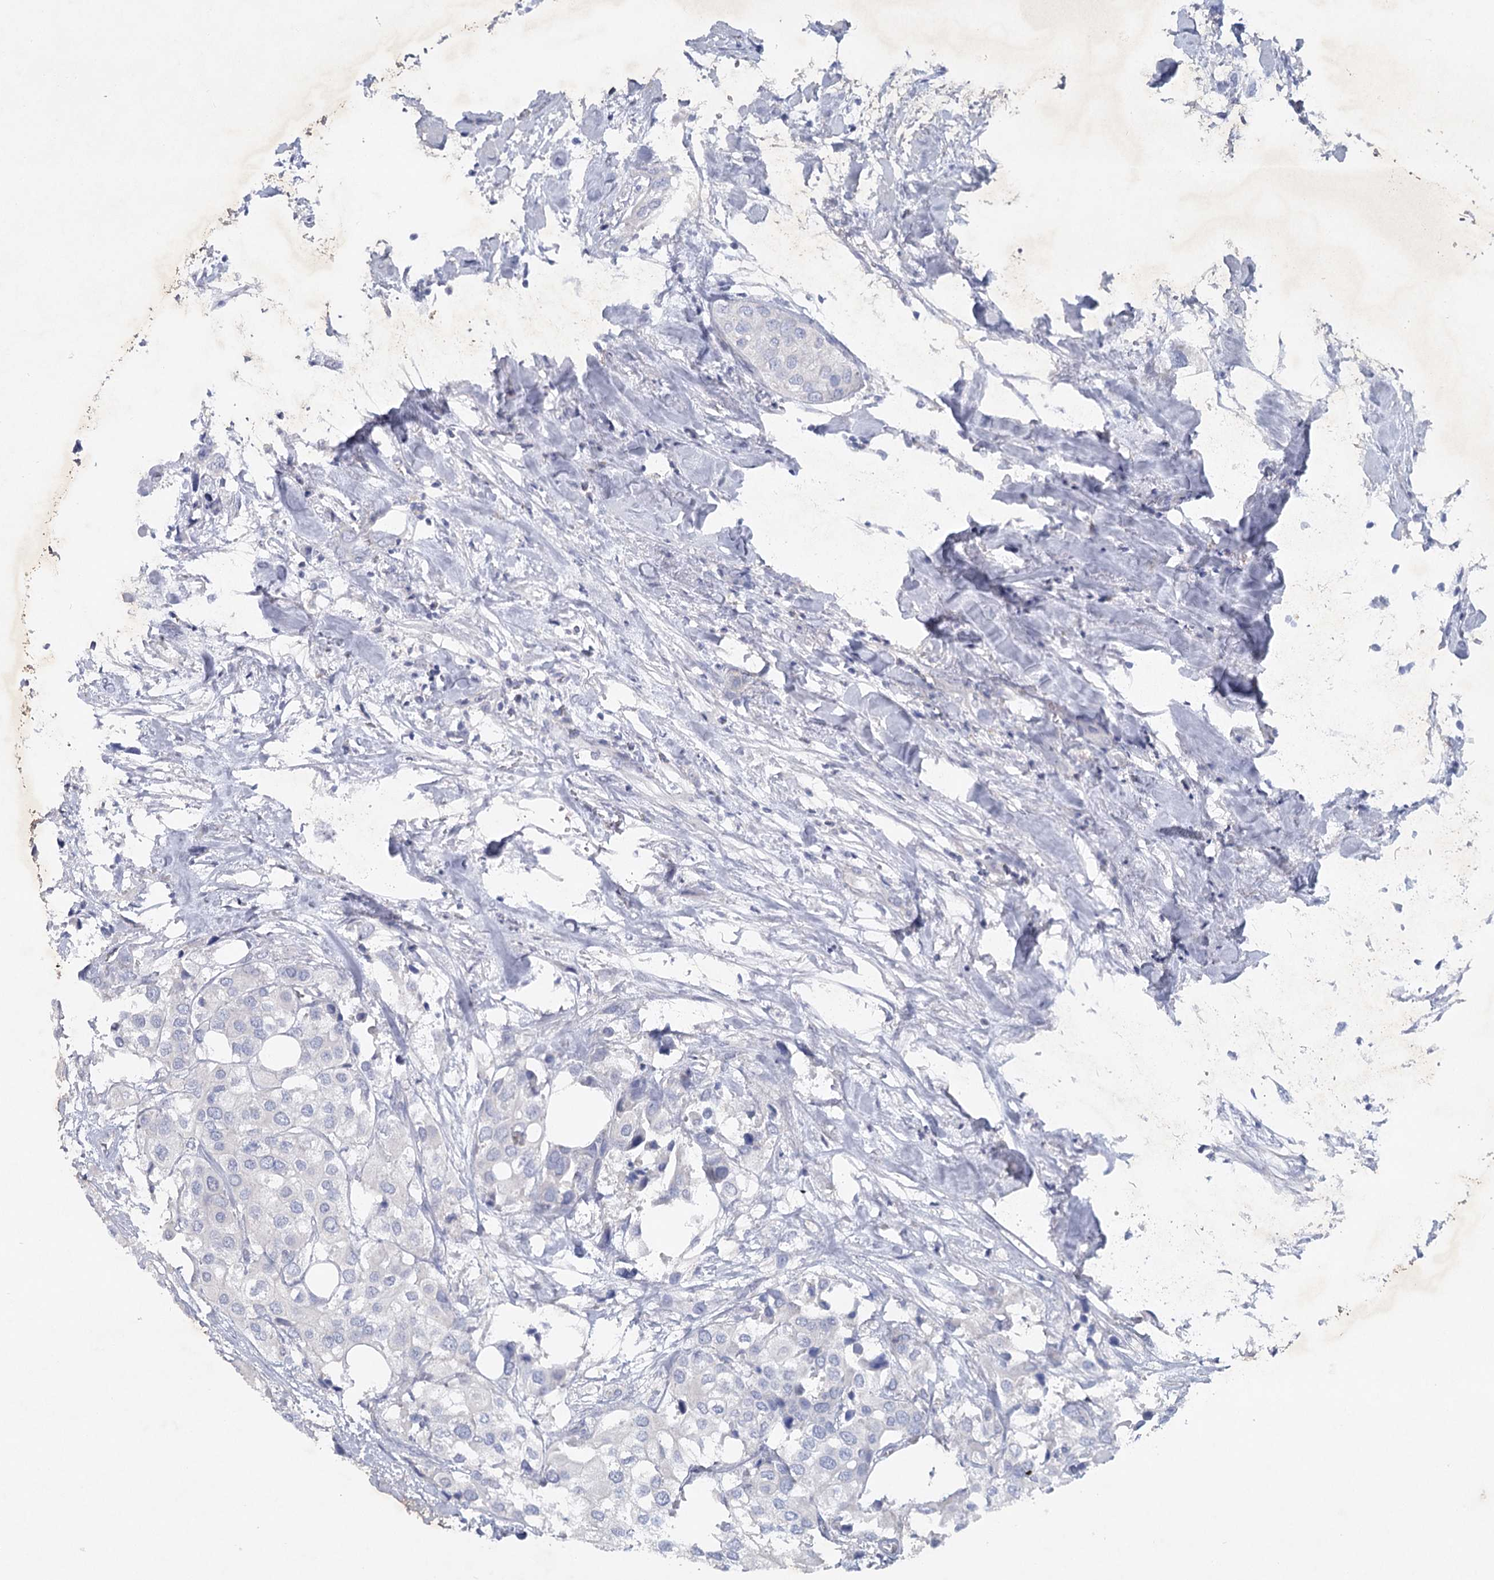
{"staining": {"intensity": "negative", "quantity": "none", "location": "none"}, "tissue": "urothelial cancer", "cell_type": "Tumor cells", "image_type": "cancer", "snomed": [{"axis": "morphology", "description": "Urothelial carcinoma, High grade"}, {"axis": "topography", "description": "Urinary bladder"}], "caption": "This is an immunohistochemistry micrograph of high-grade urothelial carcinoma. There is no expression in tumor cells.", "gene": "MAP3K13", "patient": {"sex": "male", "age": 64}}